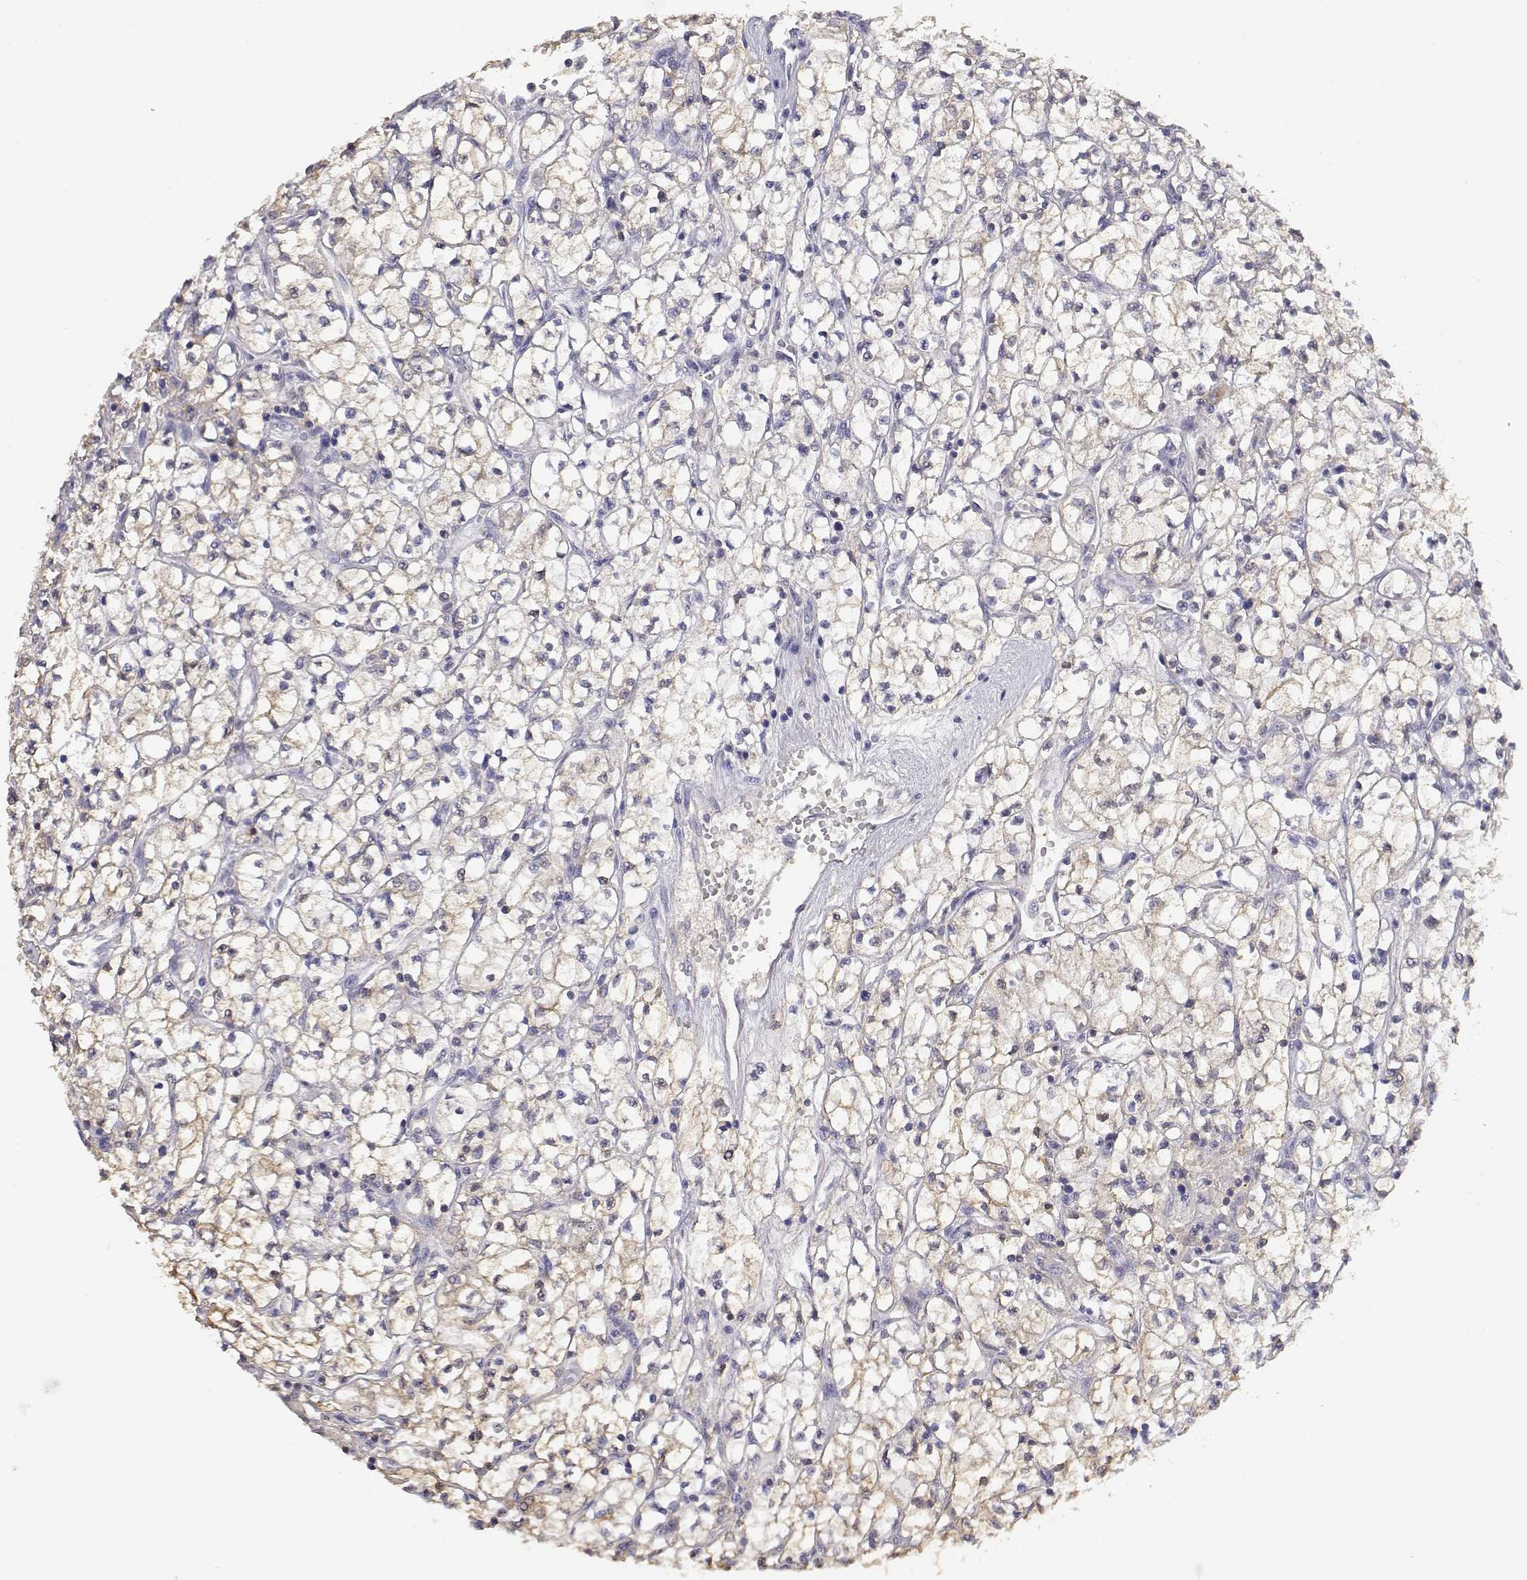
{"staining": {"intensity": "weak", "quantity": "<25%", "location": "cytoplasmic/membranous"}, "tissue": "renal cancer", "cell_type": "Tumor cells", "image_type": "cancer", "snomed": [{"axis": "morphology", "description": "Adenocarcinoma, NOS"}, {"axis": "topography", "description": "Kidney"}], "caption": "Adenocarcinoma (renal) stained for a protein using immunohistochemistry reveals no staining tumor cells.", "gene": "ADA", "patient": {"sex": "female", "age": 64}}